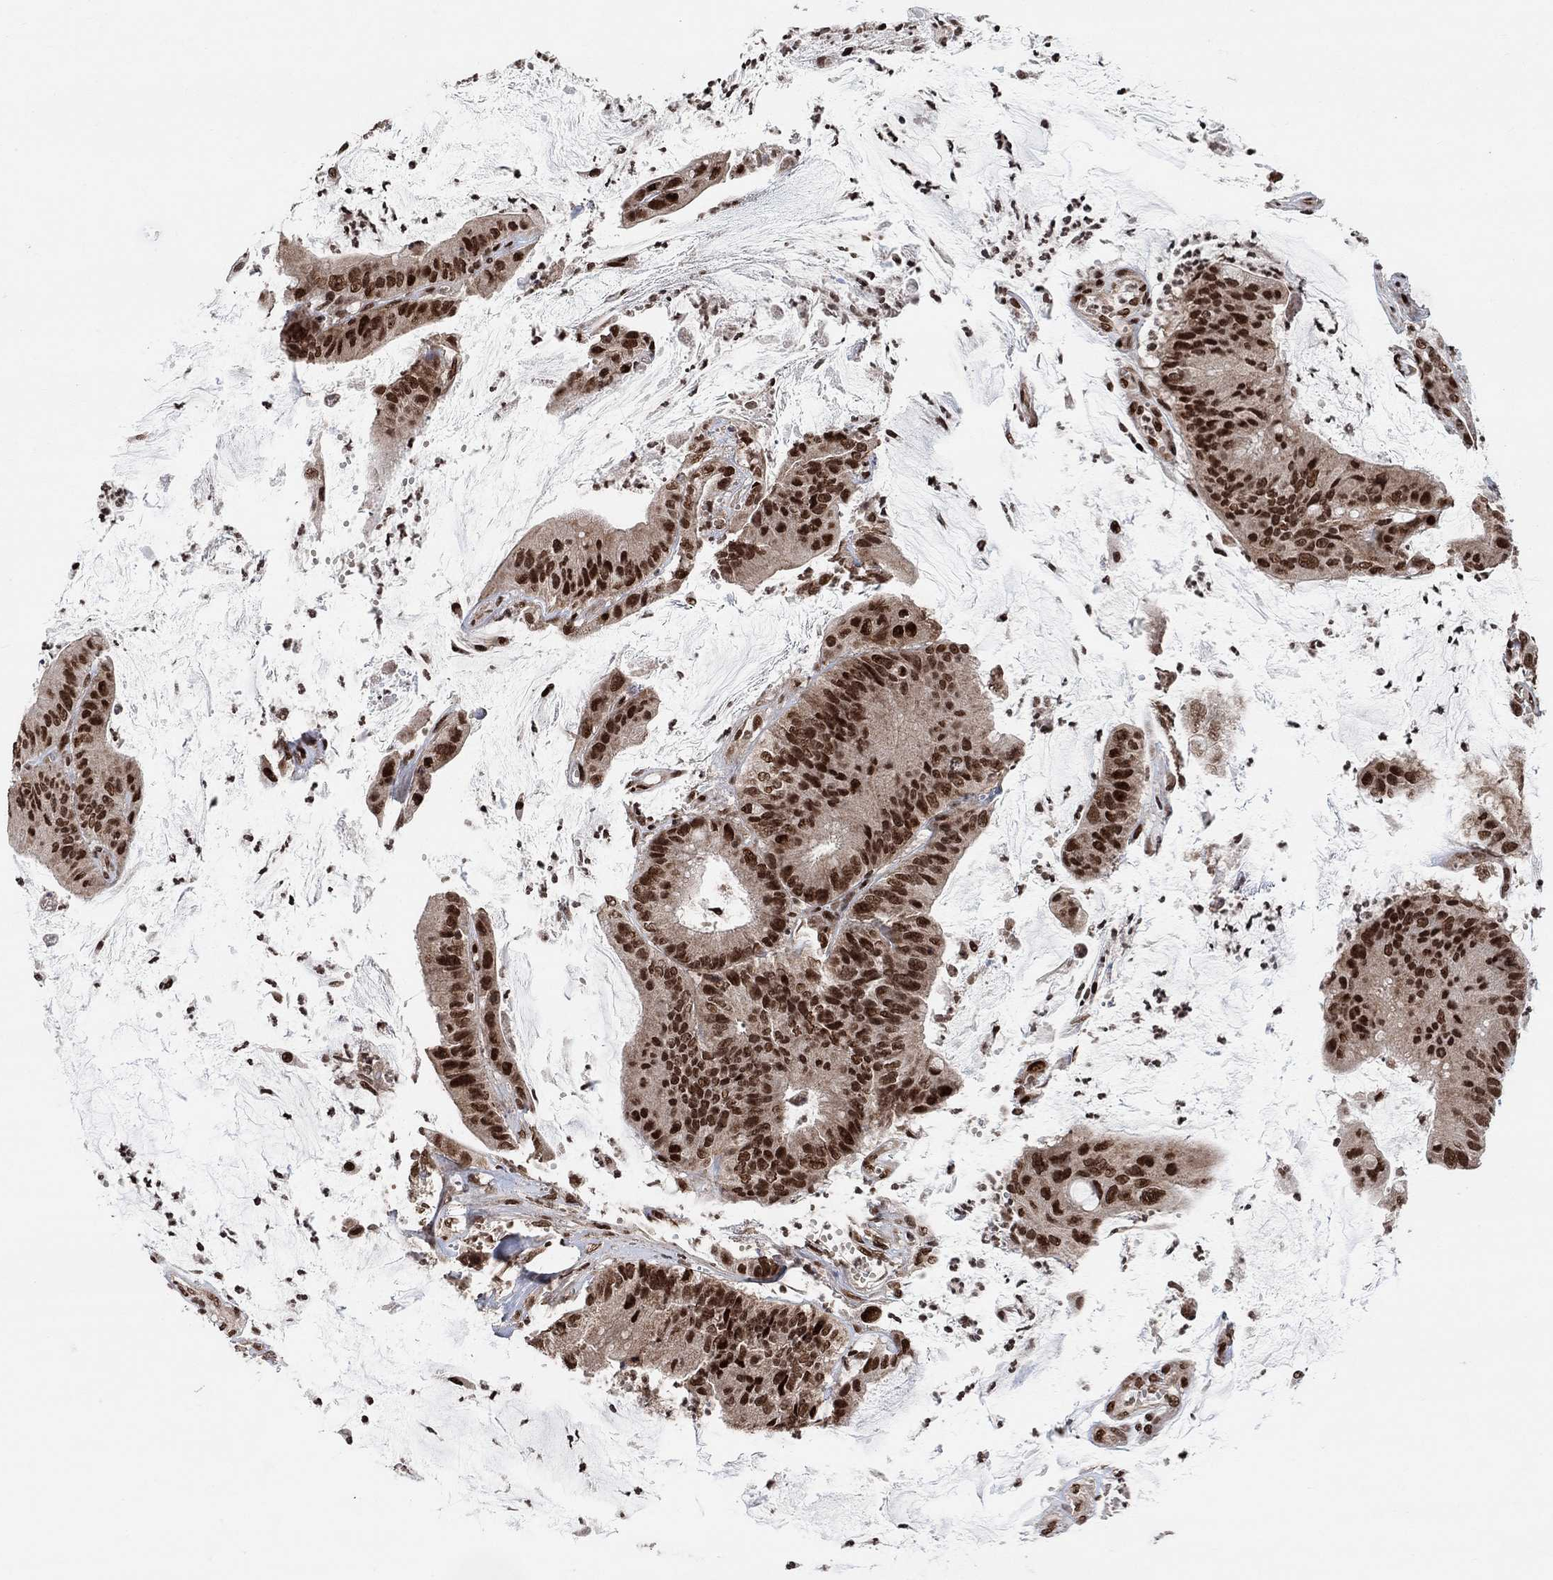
{"staining": {"intensity": "strong", "quantity": ">75%", "location": "nuclear"}, "tissue": "colorectal cancer", "cell_type": "Tumor cells", "image_type": "cancer", "snomed": [{"axis": "morphology", "description": "Adenocarcinoma, NOS"}, {"axis": "topography", "description": "Colon"}], "caption": "Immunohistochemical staining of human adenocarcinoma (colorectal) demonstrates high levels of strong nuclear staining in approximately >75% of tumor cells.", "gene": "E4F1", "patient": {"sex": "female", "age": 69}}